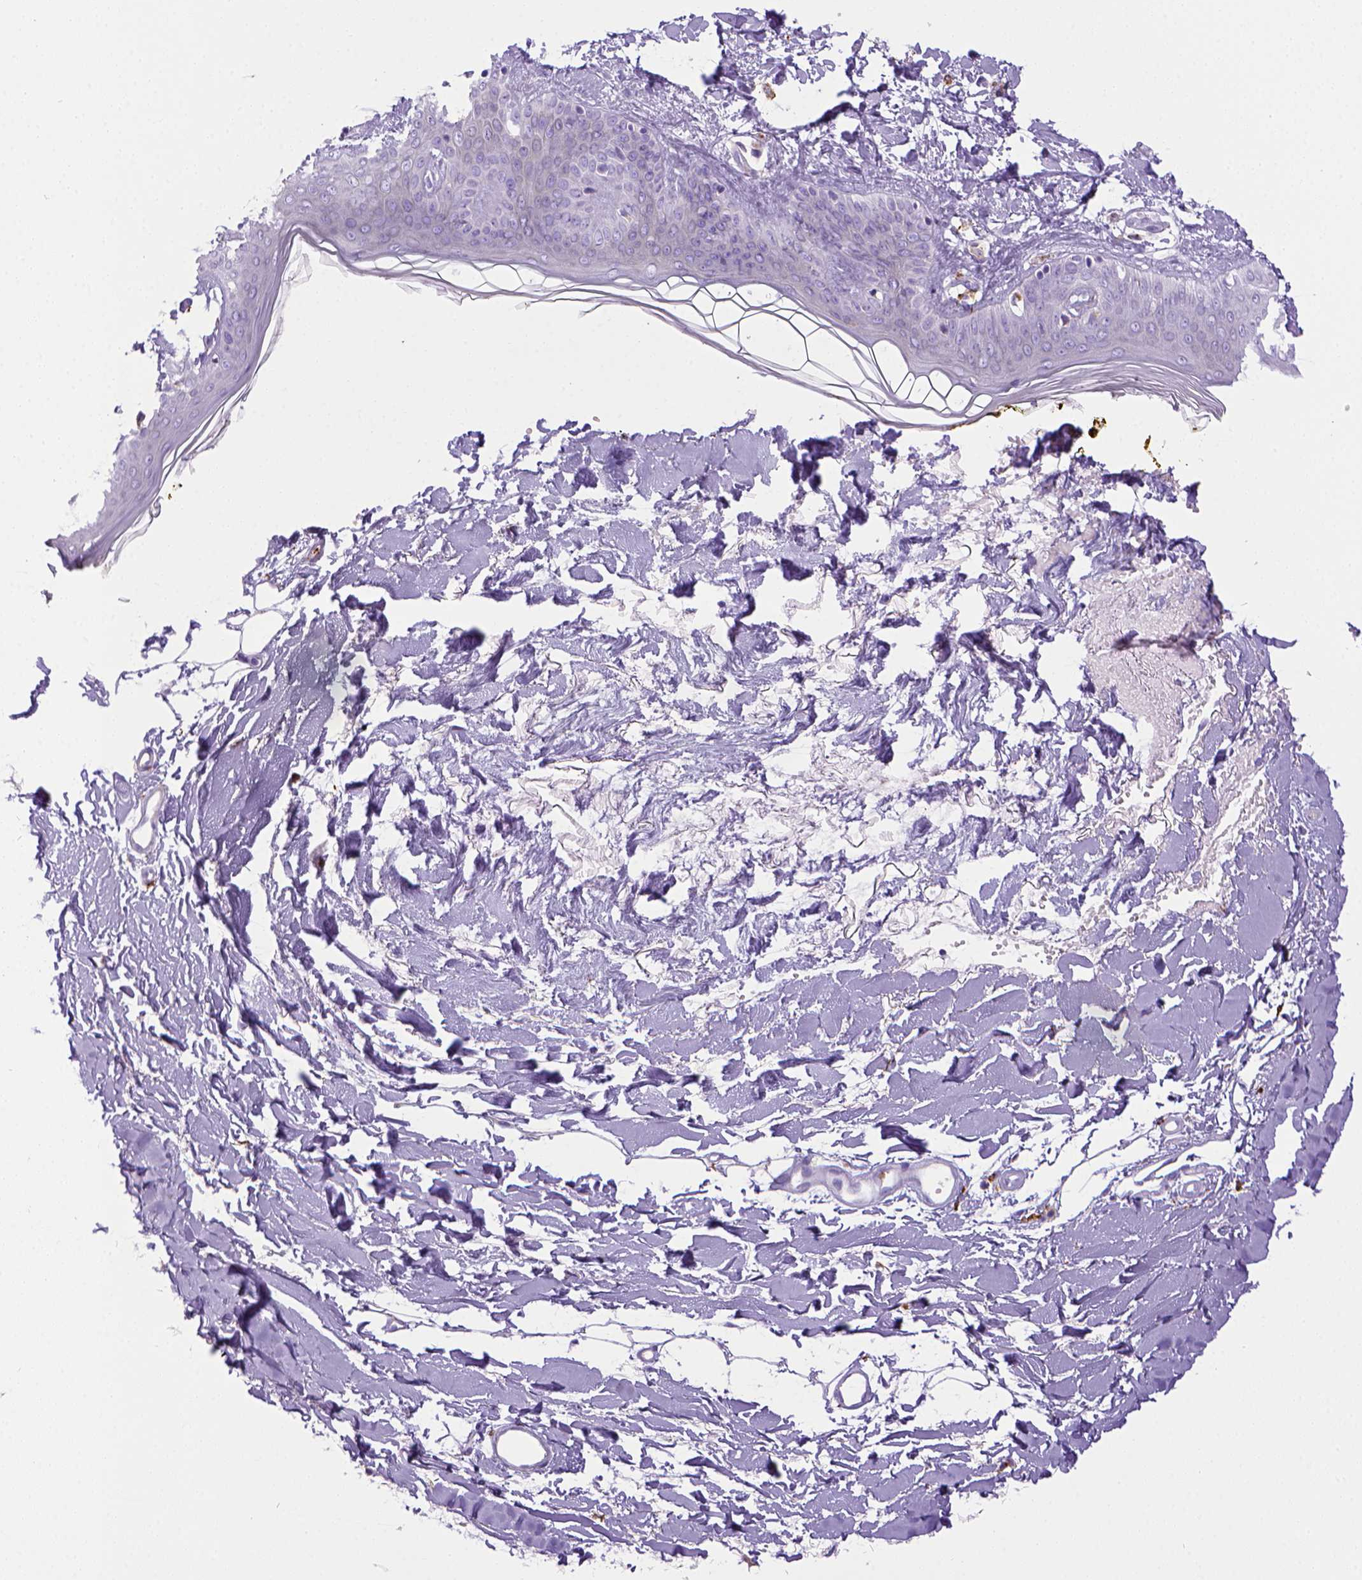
{"staining": {"intensity": "negative", "quantity": "none", "location": "none"}, "tissue": "skin", "cell_type": "Fibroblasts", "image_type": "normal", "snomed": [{"axis": "morphology", "description": "Normal tissue, NOS"}, {"axis": "topography", "description": "Skin"}], "caption": "Immunohistochemistry (IHC) histopathology image of normal skin stained for a protein (brown), which shows no positivity in fibroblasts.", "gene": "CD68", "patient": {"sex": "female", "age": 34}}